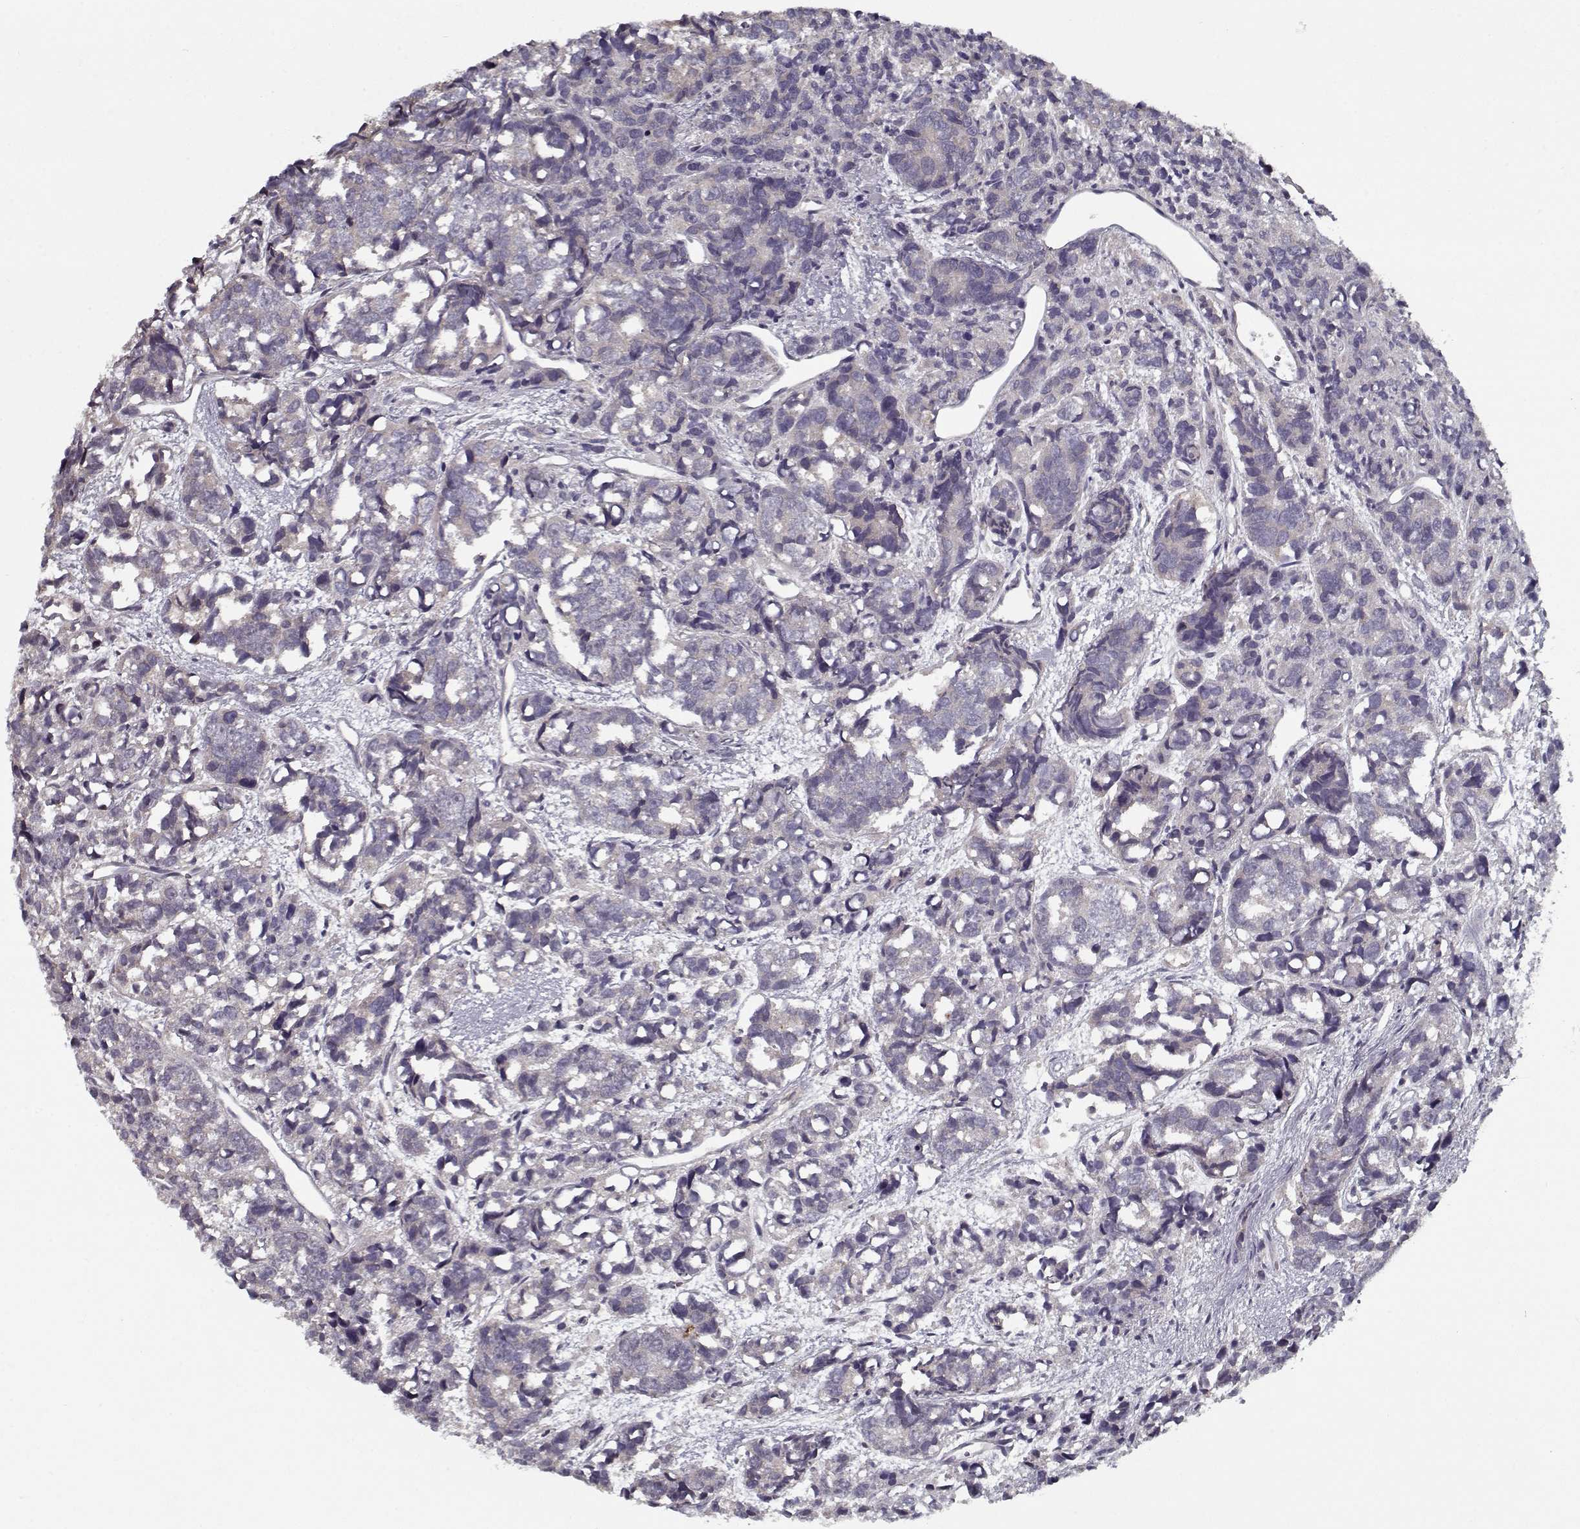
{"staining": {"intensity": "negative", "quantity": "none", "location": "none"}, "tissue": "prostate cancer", "cell_type": "Tumor cells", "image_type": "cancer", "snomed": [{"axis": "morphology", "description": "Adenocarcinoma, High grade"}, {"axis": "topography", "description": "Prostate"}], "caption": "Tumor cells are negative for protein expression in human prostate cancer. The staining was performed using DAB (3,3'-diaminobenzidine) to visualize the protein expression in brown, while the nuclei were stained in blue with hematoxylin (Magnification: 20x).", "gene": "TESPA1", "patient": {"sex": "male", "age": 77}}